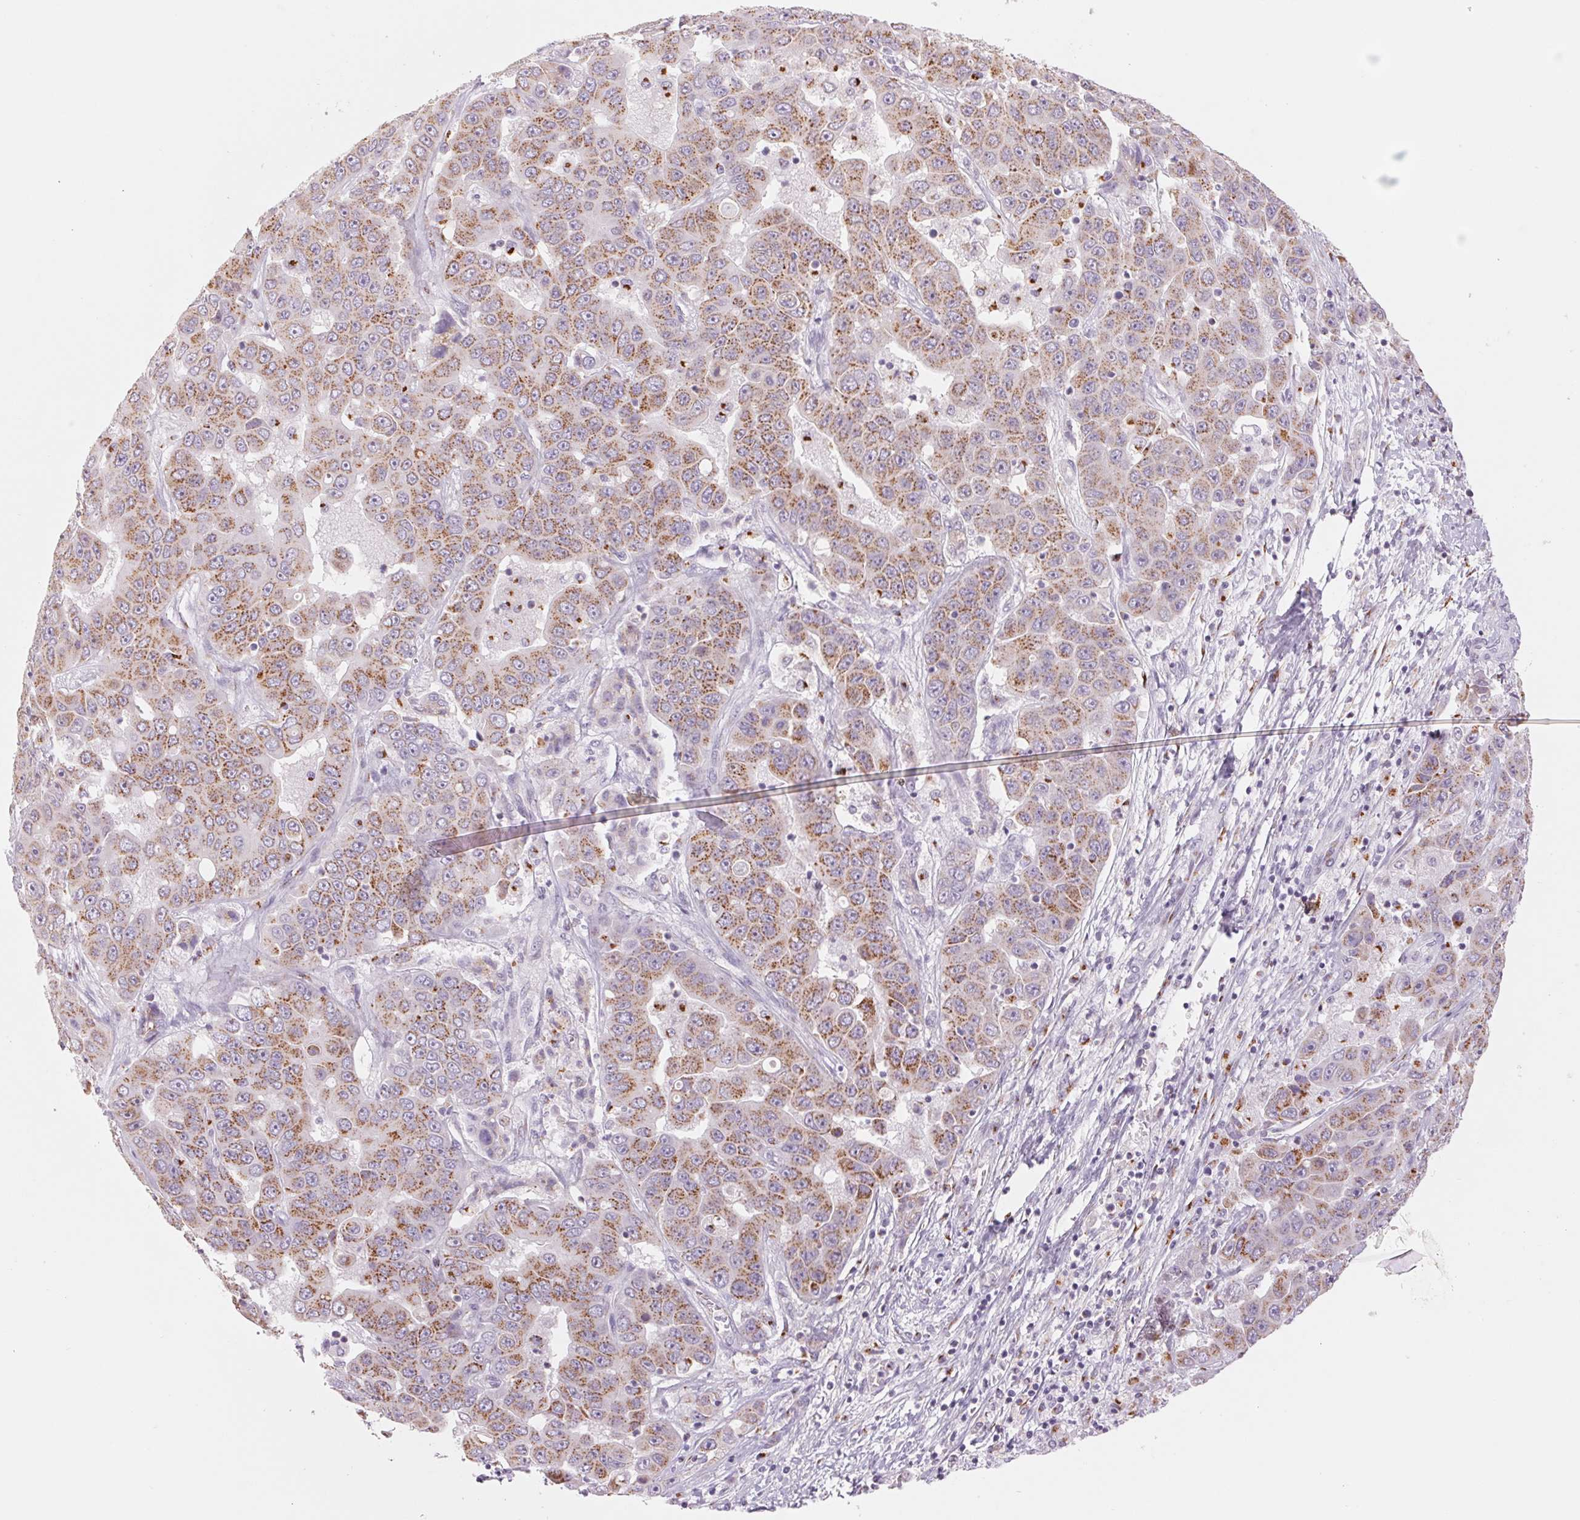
{"staining": {"intensity": "moderate", "quantity": ">75%", "location": "cytoplasmic/membranous"}, "tissue": "liver cancer", "cell_type": "Tumor cells", "image_type": "cancer", "snomed": [{"axis": "morphology", "description": "Cholangiocarcinoma"}, {"axis": "topography", "description": "Liver"}], "caption": "DAB (3,3'-diaminobenzidine) immunohistochemical staining of human liver cholangiocarcinoma reveals moderate cytoplasmic/membranous protein staining in about >75% of tumor cells.", "gene": "GALNT7", "patient": {"sex": "female", "age": 52}}